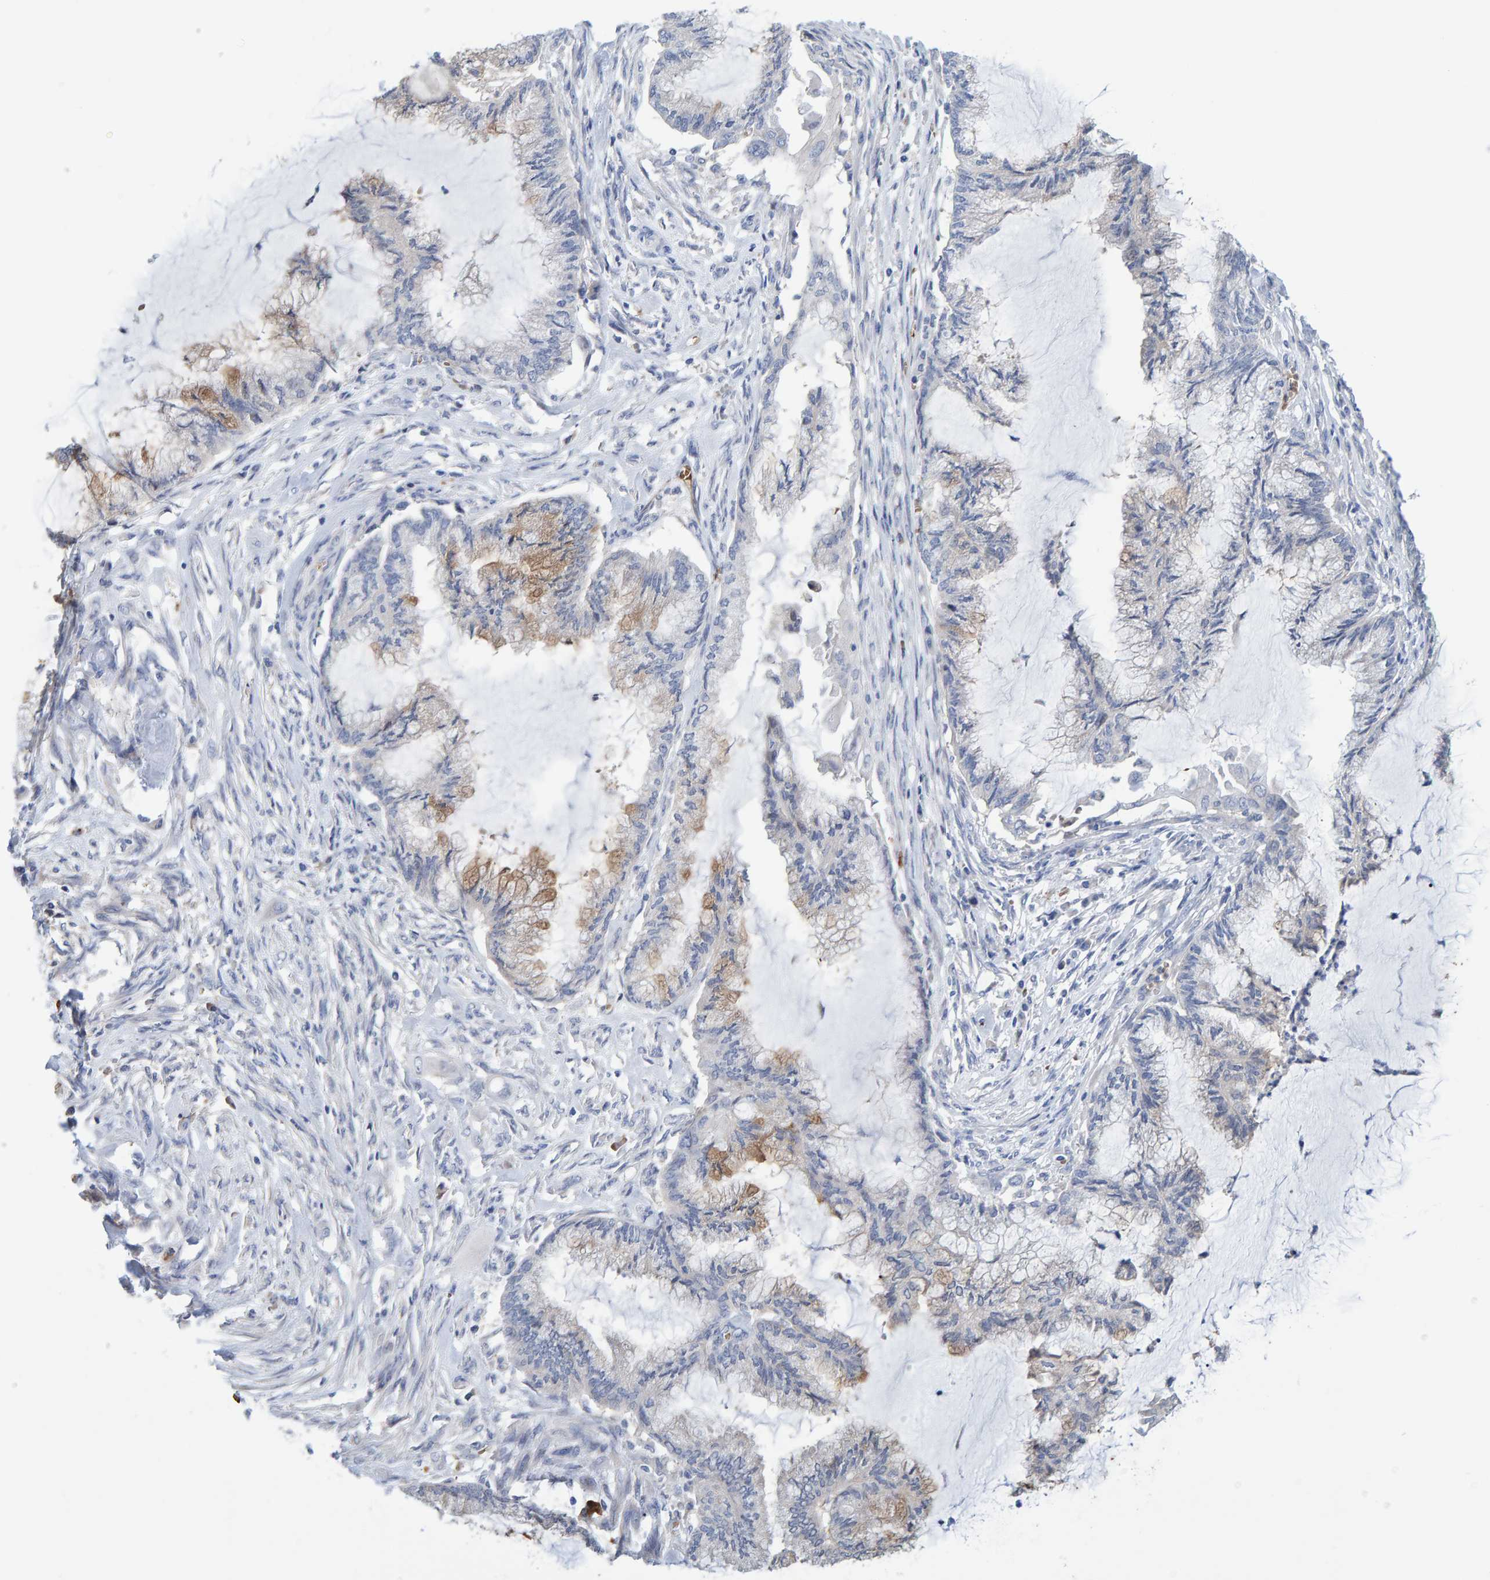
{"staining": {"intensity": "weak", "quantity": ">75%", "location": "cytoplasmic/membranous"}, "tissue": "endometrial cancer", "cell_type": "Tumor cells", "image_type": "cancer", "snomed": [{"axis": "morphology", "description": "Adenocarcinoma, NOS"}, {"axis": "topography", "description": "Endometrium"}], "caption": "IHC (DAB) staining of human endometrial cancer exhibits weak cytoplasmic/membranous protein positivity in approximately >75% of tumor cells.", "gene": "VPS9D1", "patient": {"sex": "female", "age": 86}}